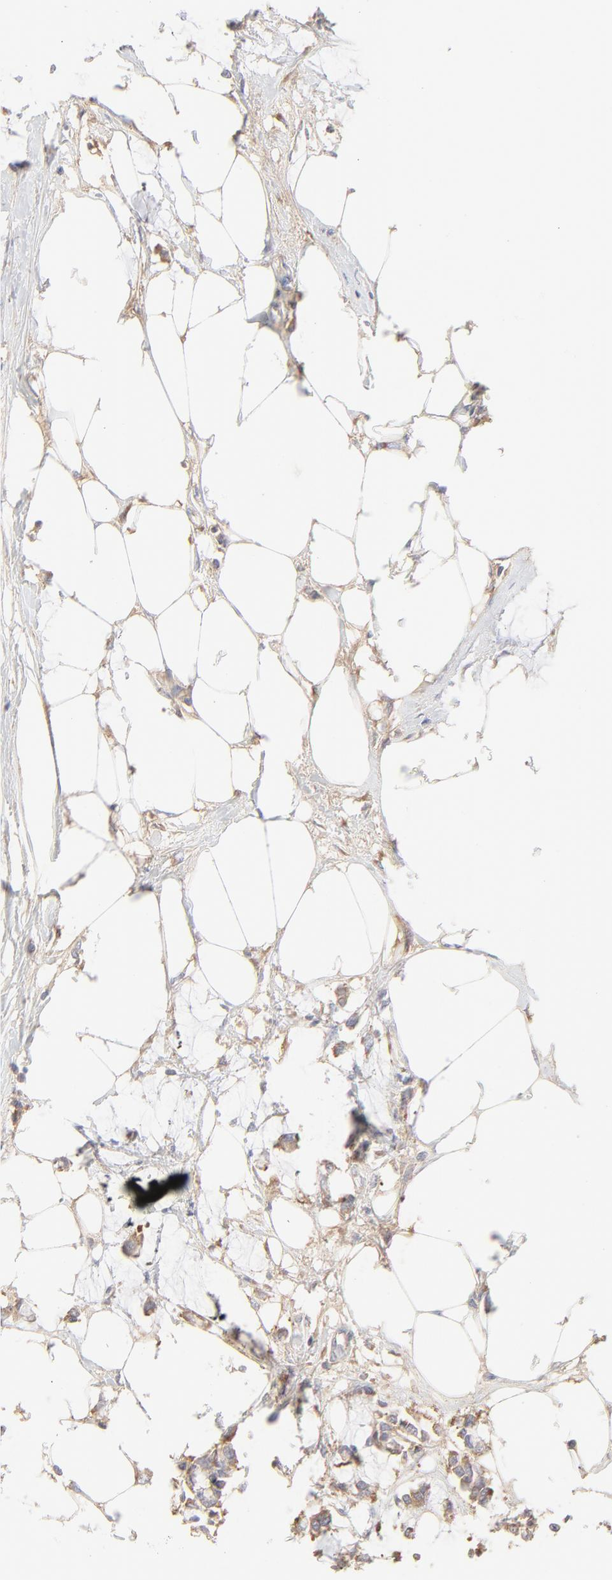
{"staining": {"intensity": "weak", "quantity": ">75%", "location": "cytoplasmic/membranous"}, "tissue": "colorectal cancer", "cell_type": "Tumor cells", "image_type": "cancer", "snomed": [{"axis": "morphology", "description": "Normal tissue, NOS"}, {"axis": "morphology", "description": "Adenocarcinoma, NOS"}, {"axis": "topography", "description": "Colon"}, {"axis": "topography", "description": "Peripheral nerve tissue"}], "caption": "Protein expression analysis of human adenocarcinoma (colorectal) reveals weak cytoplasmic/membranous staining in about >75% of tumor cells.", "gene": "RPS21", "patient": {"sex": "male", "age": 14}}